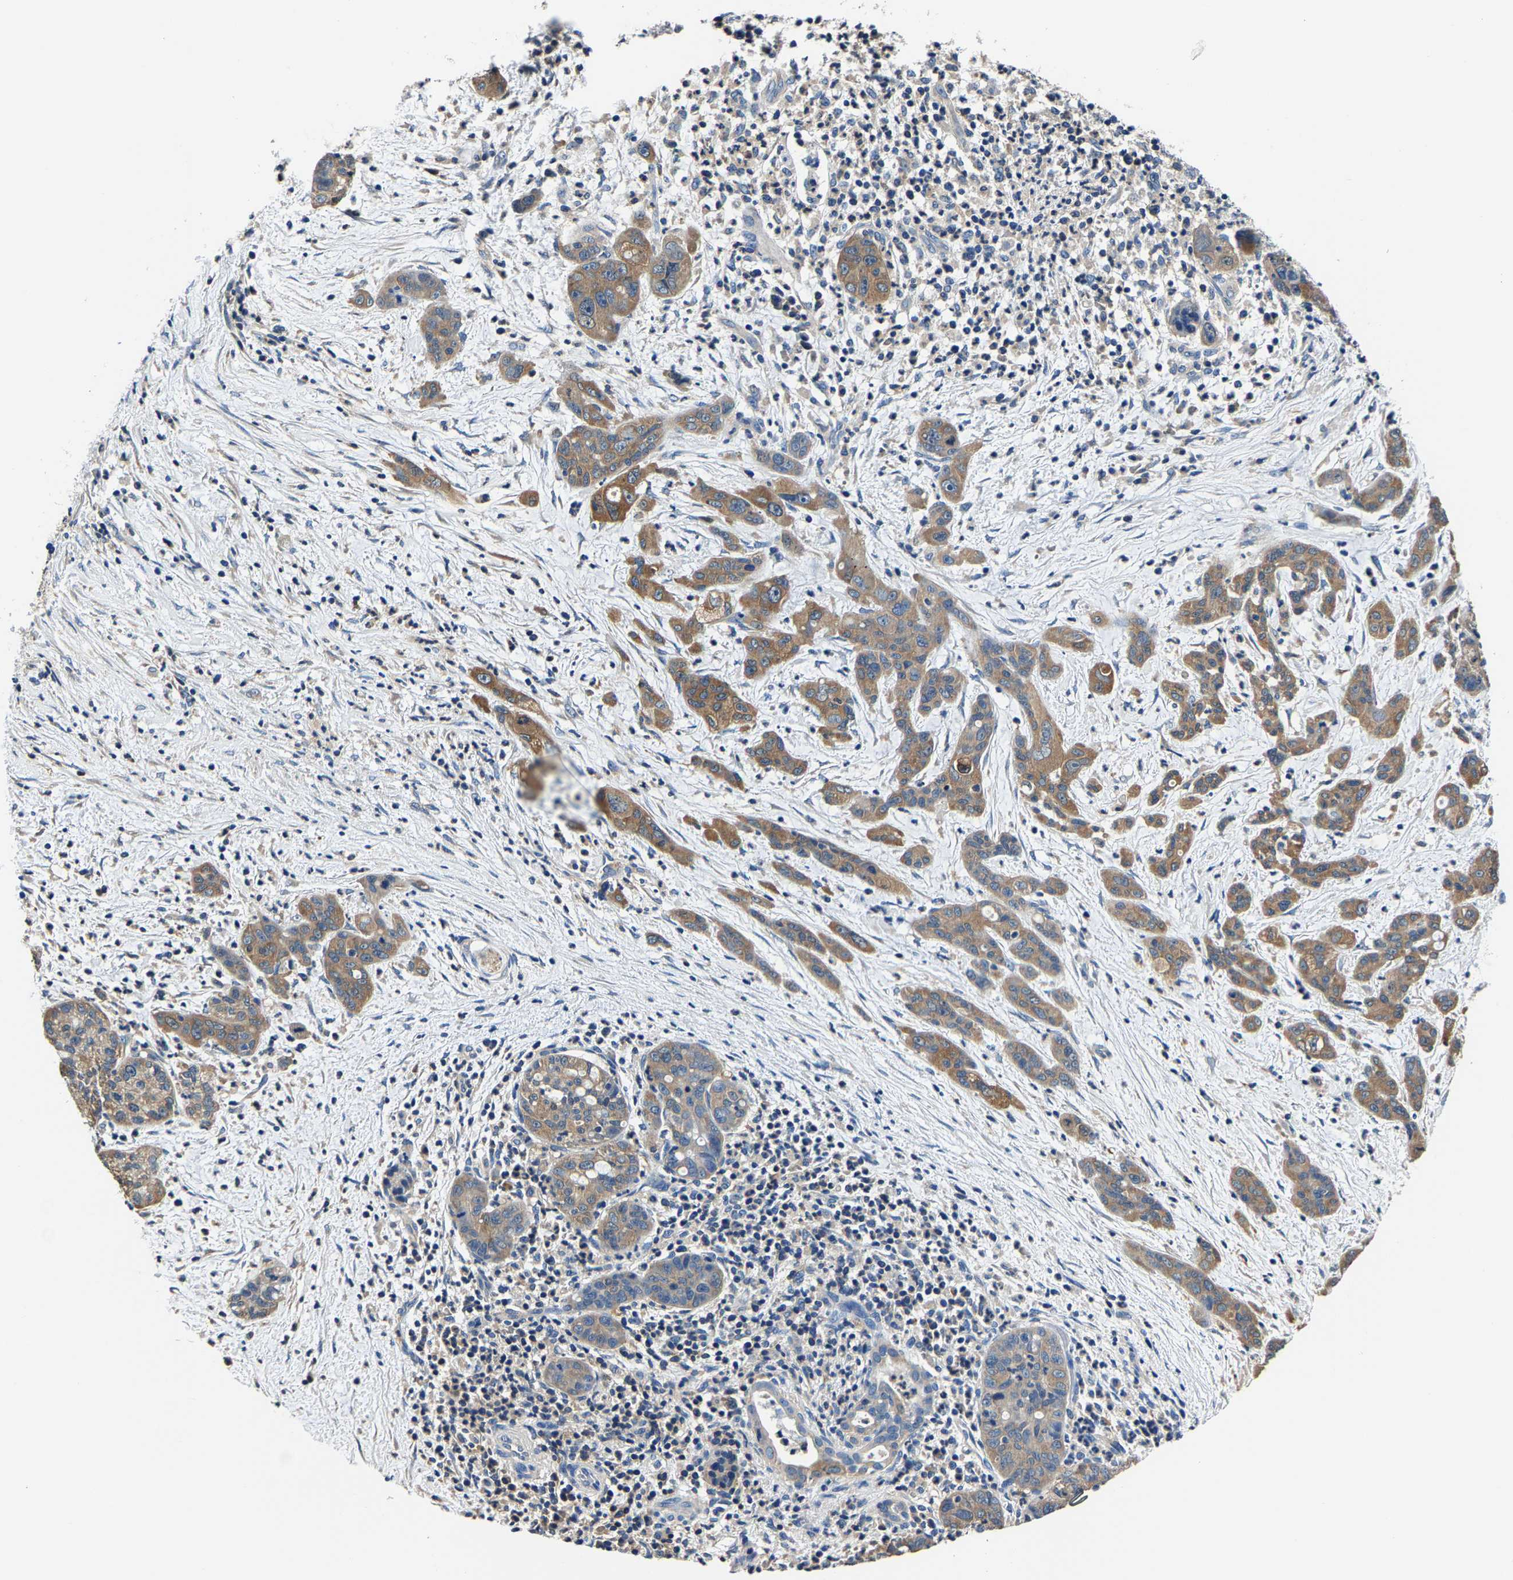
{"staining": {"intensity": "moderate", "quantity": ">75%", "location": "cytoplasmic/membranous"}, "tissue": "pancreatic cancer", "cell_type": "Tumor cells", "image_type": "cancer", "snomed": [{"axis": "morphology", "description": "Adenocarcinoma, NOS"}, {"axis": "topography", "description": "Pancreas"}], "caption": "Protein staining shows moderate cytoplasmic/membranous staining in about >75% of tumor cells in adenocarcinoma (pancreatic).", "gene": "ALDOB", "patient": {"sex": "female", "age": 78}}